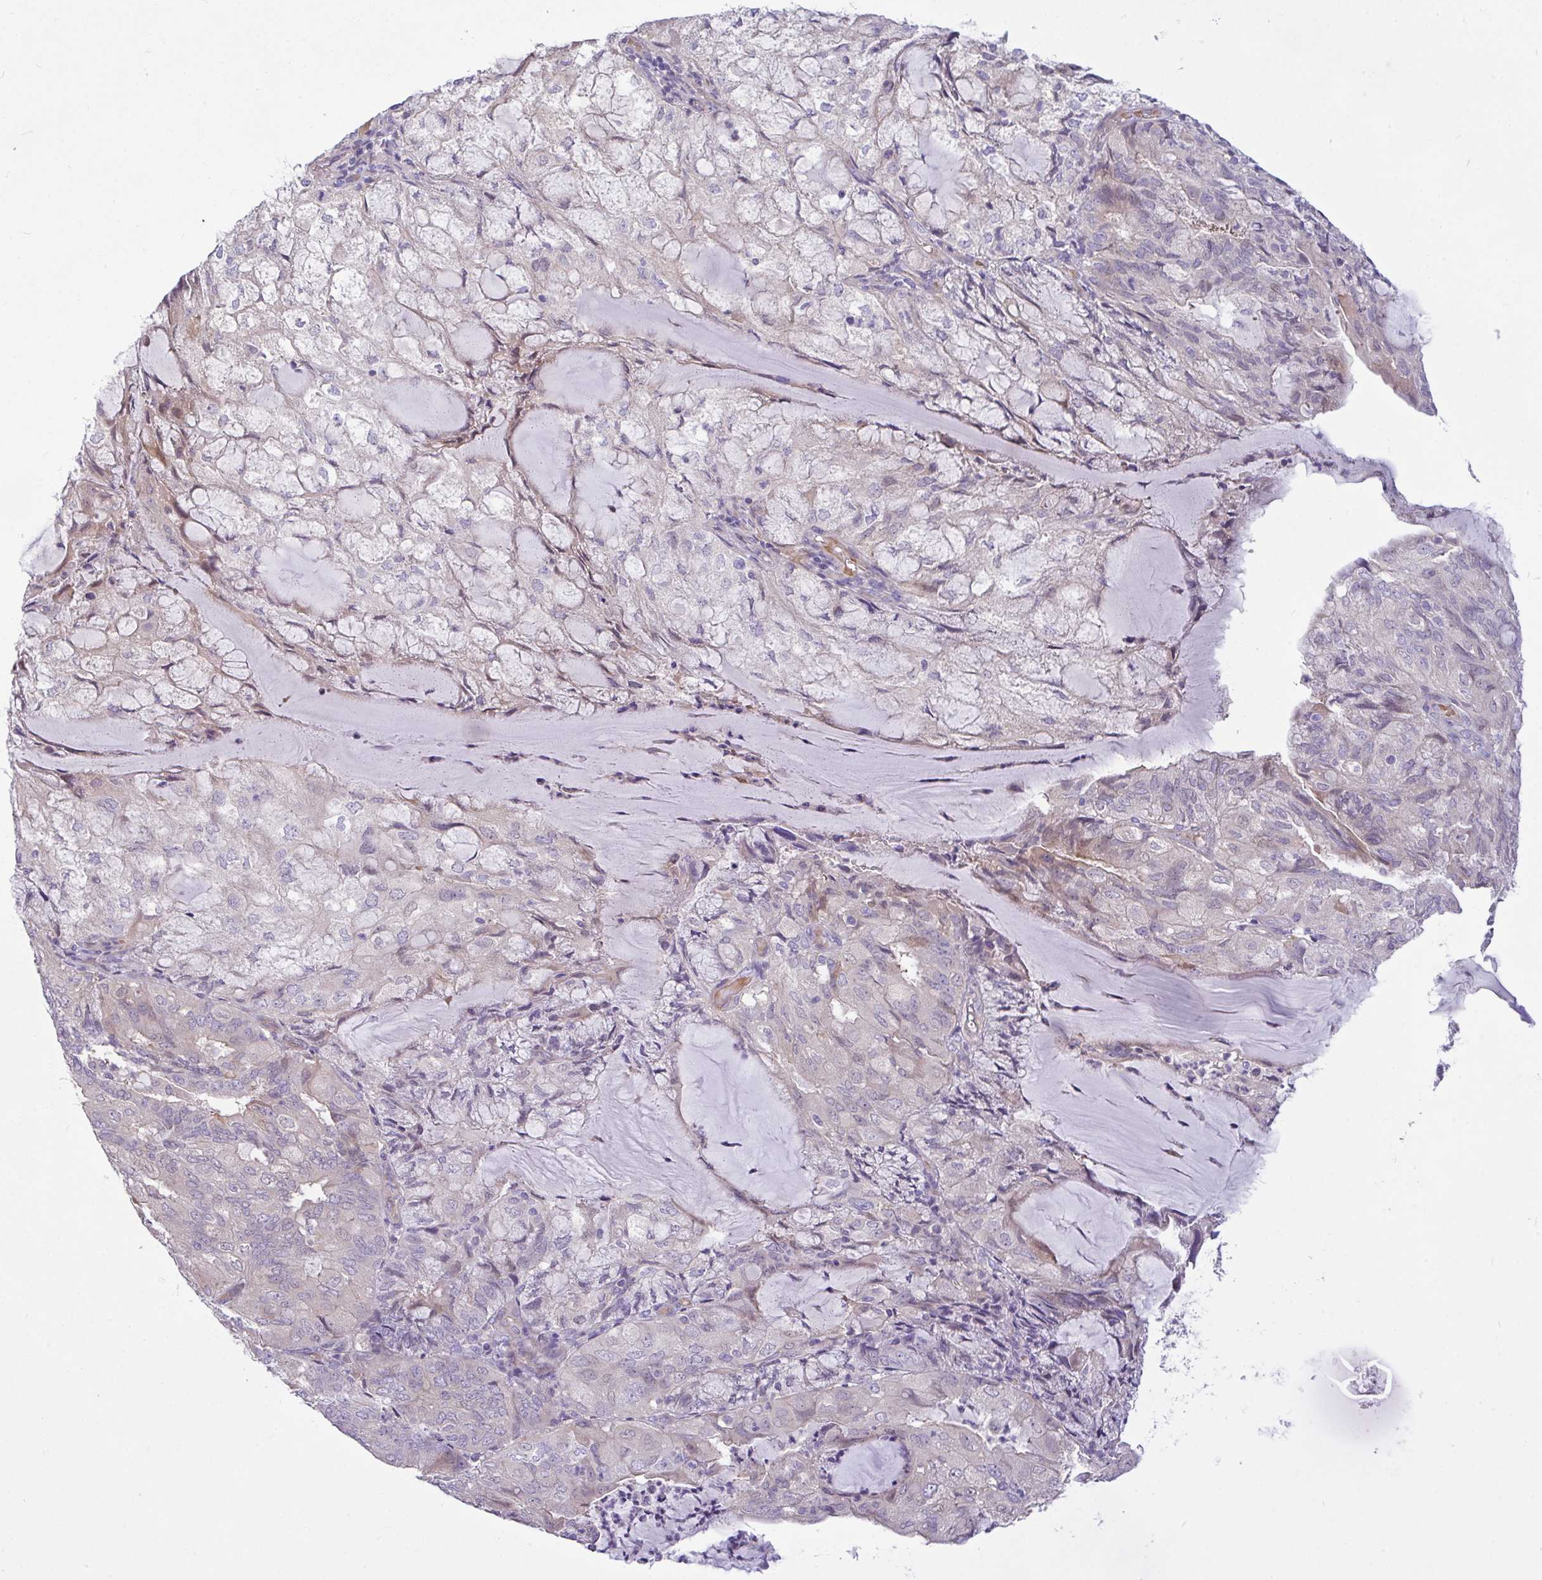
{"staining": {"intensity": "negative", "quantity": "none", "location": "none"}, "tissue": "endometrial cancer", "cell_type": "Tumor cells", "image_type": "cancer", "snomed": [{"axis": "morphology", "description": "Adenocarcinoma, NOS"}, {"axis": "topography", "description": "Endometrium"}], "caption": "Tumor cells show no significant staining in endometrial adenocarcinoma.", "gene": "MOCS1", "patient": {"sex": "female", "age": 81}}